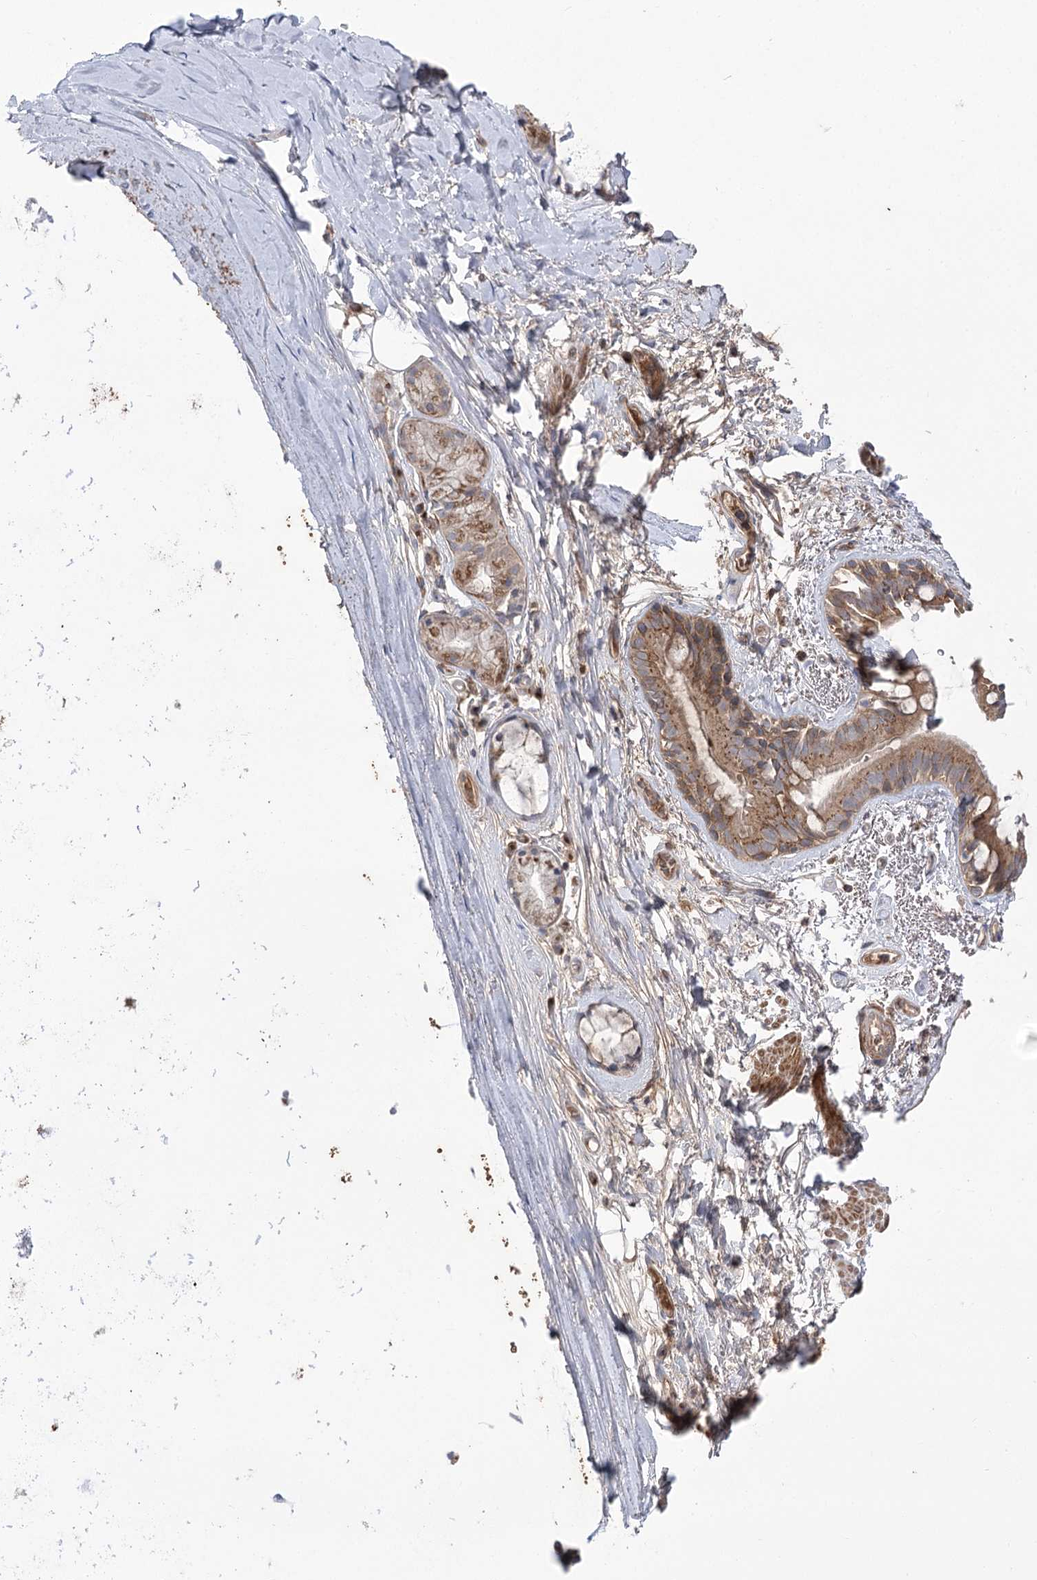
{"staining": {"intensity": "negative", "quantity": "none", "location": "none"}, "tissue": "adipose tissue", "cell_type": "Adipocytes", "image_type": "normal", "snomed": [{"axis": "morphology", "description": "Normal tissue, NOS"}, {"axis": "topography", "description": "Lymph node"}, {"axis": "topography", "description": "Bronchus"}], "caption": "Immunohistochemistry (IHC) histopathology image of unremarkable adipose tissue: adipose tissue stained with DAB displays no significant protein staining in adipocytes. (Immunohistochemistry (IHC), brightfield microscopy, high magnification).", "gene": "GBF1", "patient": {"sex": "male", "age": 63}}